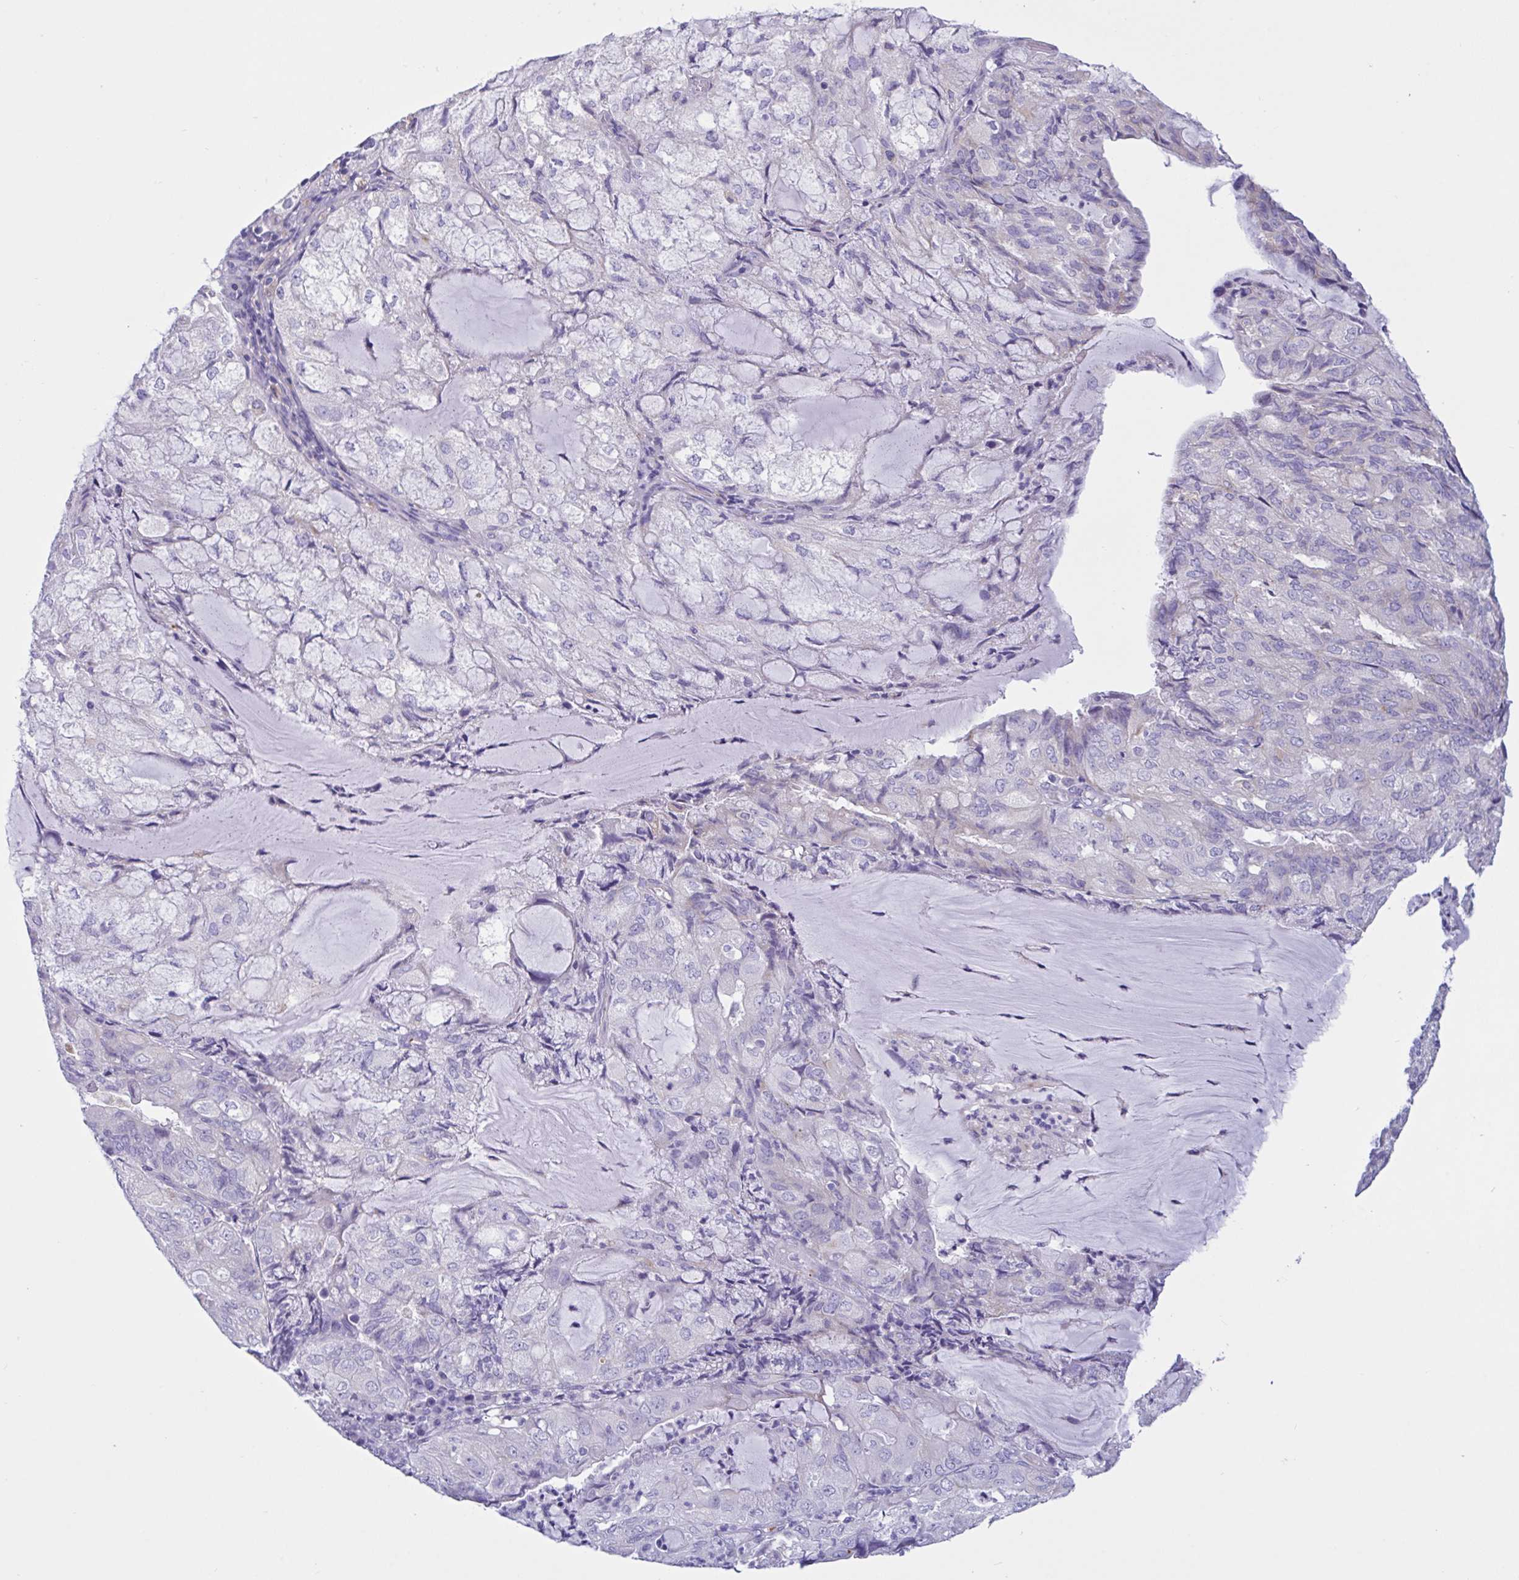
{"staining": {"intensity": "negative", "quantity": "none", "location": "none"}, "tissue": "endometrial cancer", "cell_type": "Tumor cells", "image_type": "cancer", "snomed": [{"axis": "morphology", "description": "Adenocarcinoma, NOS"}, {"axis": "topography", "description": "Endometrium"}], "caption": "A micrograph of endometrial cancer stained for a protein reveals no brown staining in tumor cells.", "gene": "RPL22L1", "patient": {"sex": "female", "age": 81}}